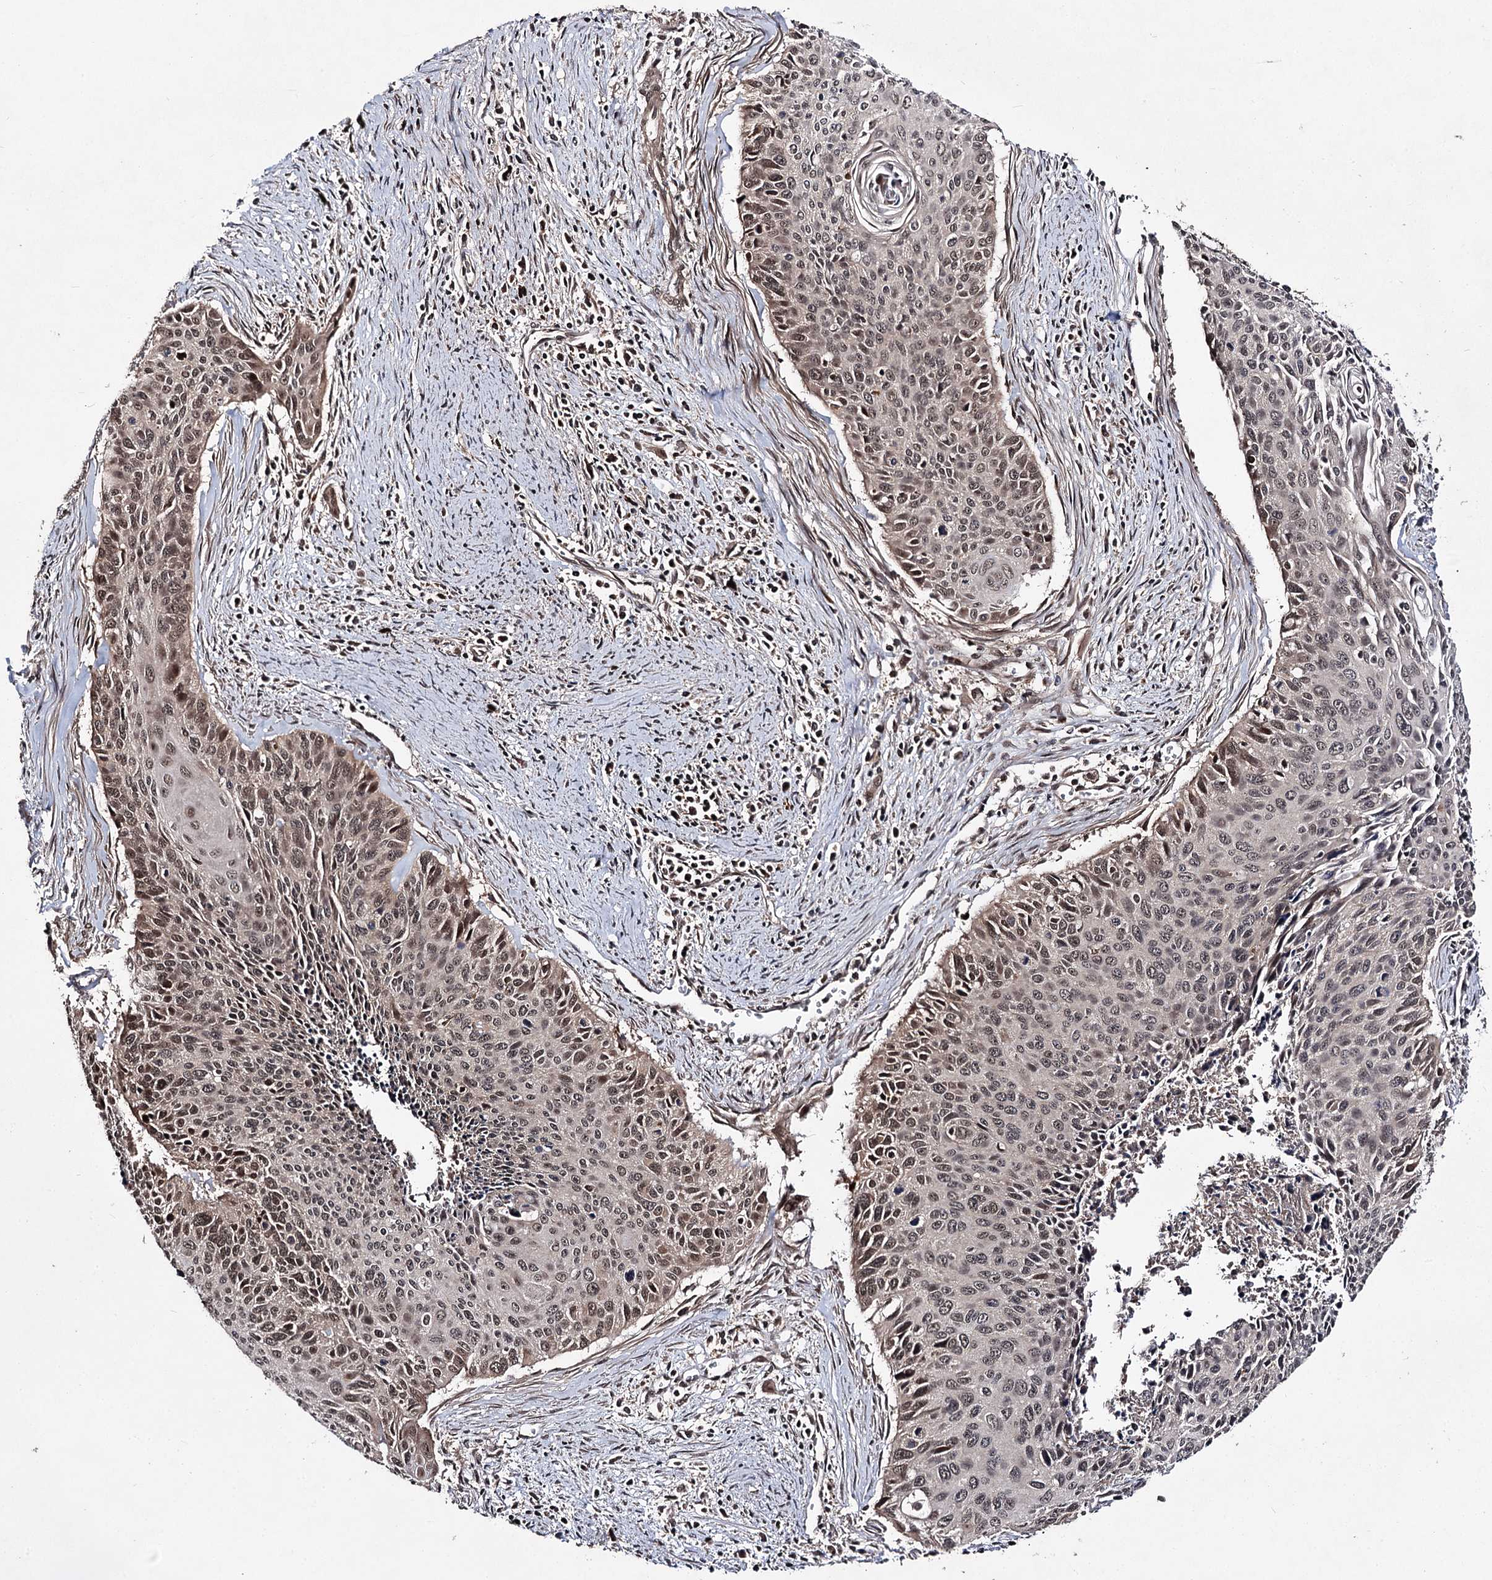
{"staining": {"intensity": "weak", "quantity": "25%-75%", "location": "cytoplasmic/membranous,nuclear"}, "tissue": "cervical cancer", "cell_type": "Tumor cells", "image_type": "cancer", "snomed": [{"axis": "morphology", "description": "Squamous cell carcinoma, NOS"}, {"axis": "topography", "description": "Cervix"}], "caption": "Protein staining demonstrates weak cytoplasmic/membranous and nuclear positivity in approximately 25%-75% of tumor cells in squamous cell carcinoma (cervical).", "gene": "FAM53B", "patient": {"sex": "female", "age": 55}}